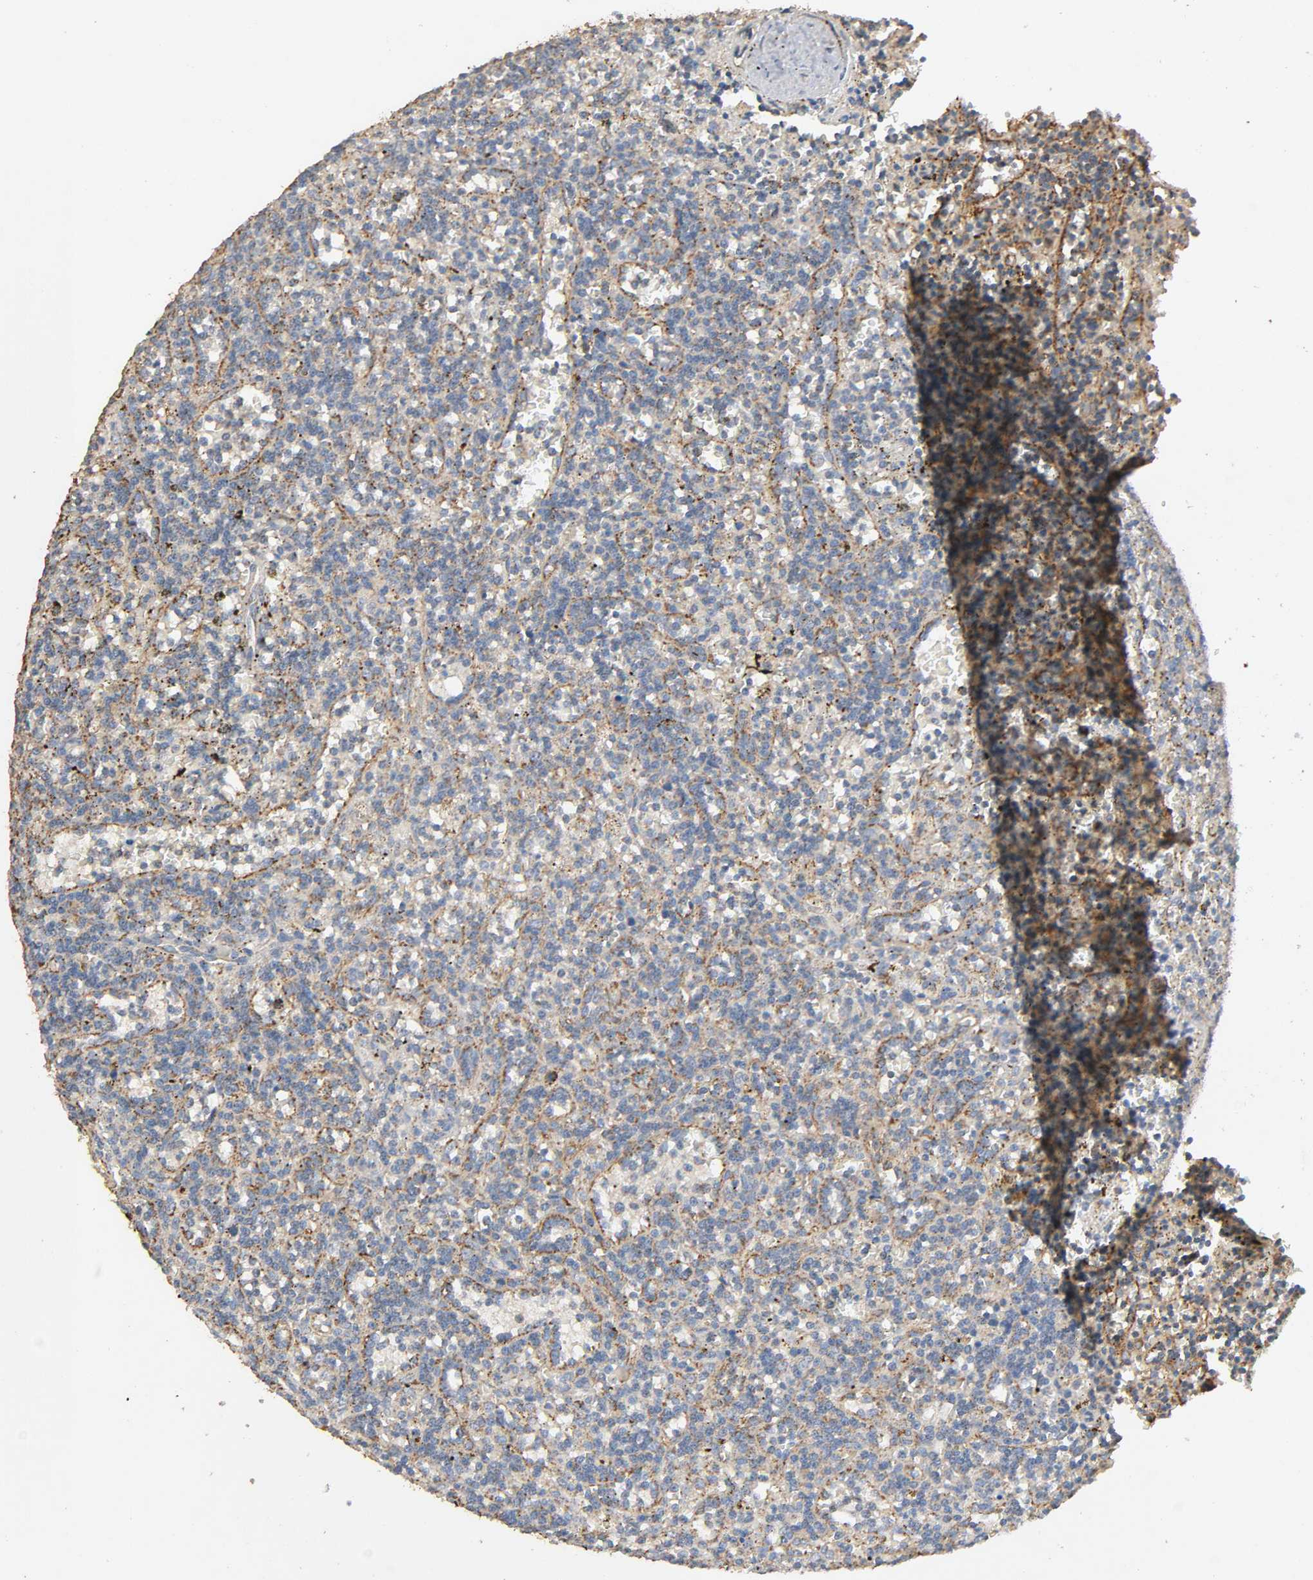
{"staining": {"intensity": "negative", "quantity": "none", "location": "none"}, "tissue": "lymphoma", "cell_type": "Tumor cells", "image_type": "cancer", "snomed": [{"axis": "morphology", "description": "Malignant lymphoma, non-Hodgkin's type, Low grade"}, {"axis": "topography", "description": "Spleen"}], "caption": "IHC of lymphoma demonstrates no staining in tumor cells. (Brightfield microscopy of DAB (3,3'-diaminobenzidine) immunohistochemistry at high magnification).", "gene": "NDUFS3", "patient": {"sex": "male", "age": 73}}